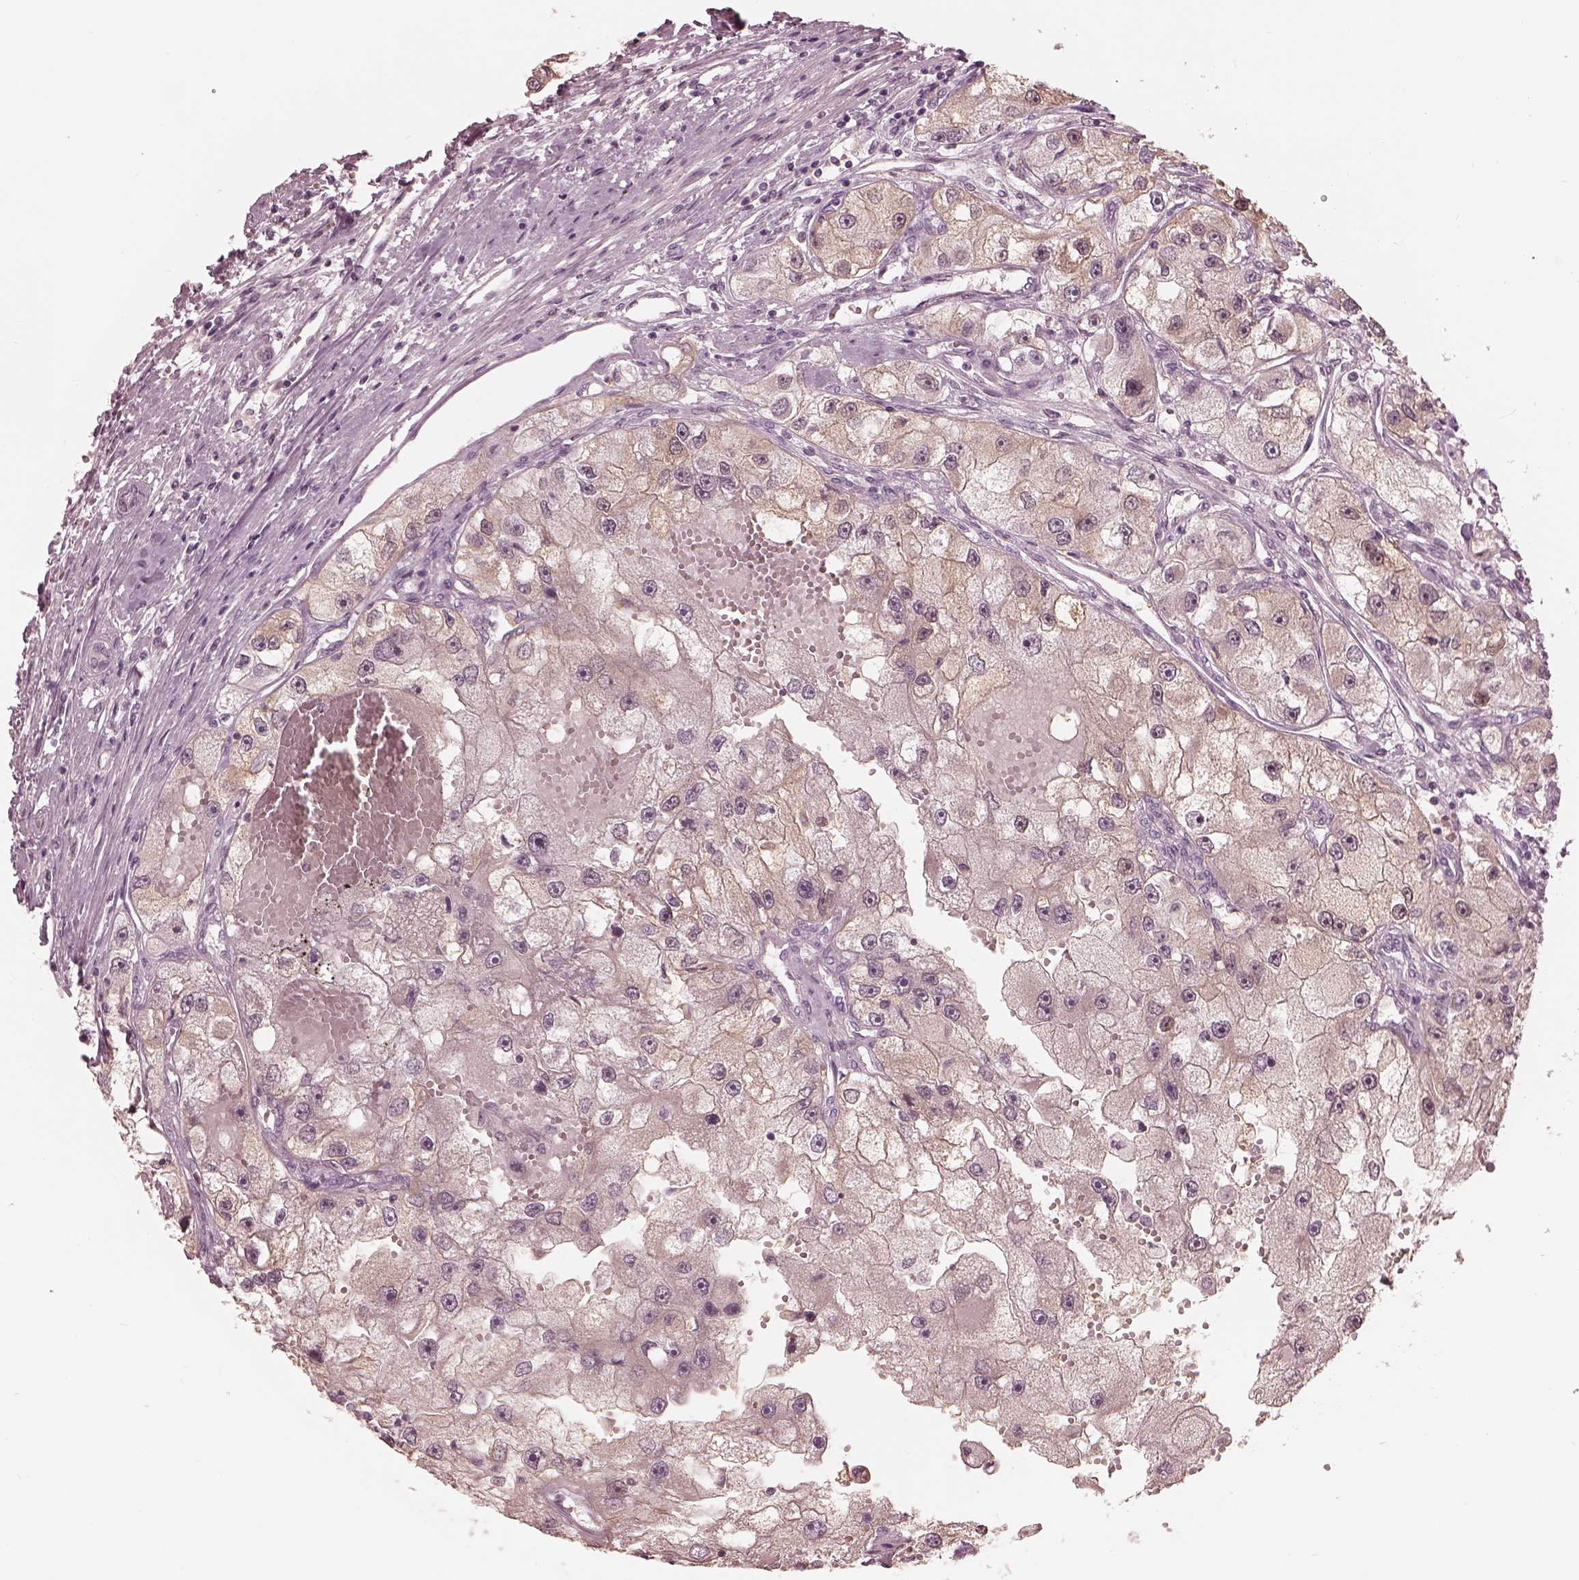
{"staining": {"intensity": "weak", "quantity": ">75%", "location": "cytoplasmic/membranous"}, "tissue": "renal cancer", "cell_type": "Tumor cells", "image_type": "cancer", "snomed": [{"axis": "morphology", "description": "Adenocarcinoma, NOS"}, {"axis": "topography", "description": "Kidney"}], "caption": "The photomicrograph exhibits immunohistochemical staining of renal cancer (adenocarcinoma). There is weak cytoplasmic/membranous staining is present in about >75% of tumor cells.", "gene": "IQCG", "patient": {"sex": "male", "age": 63}}